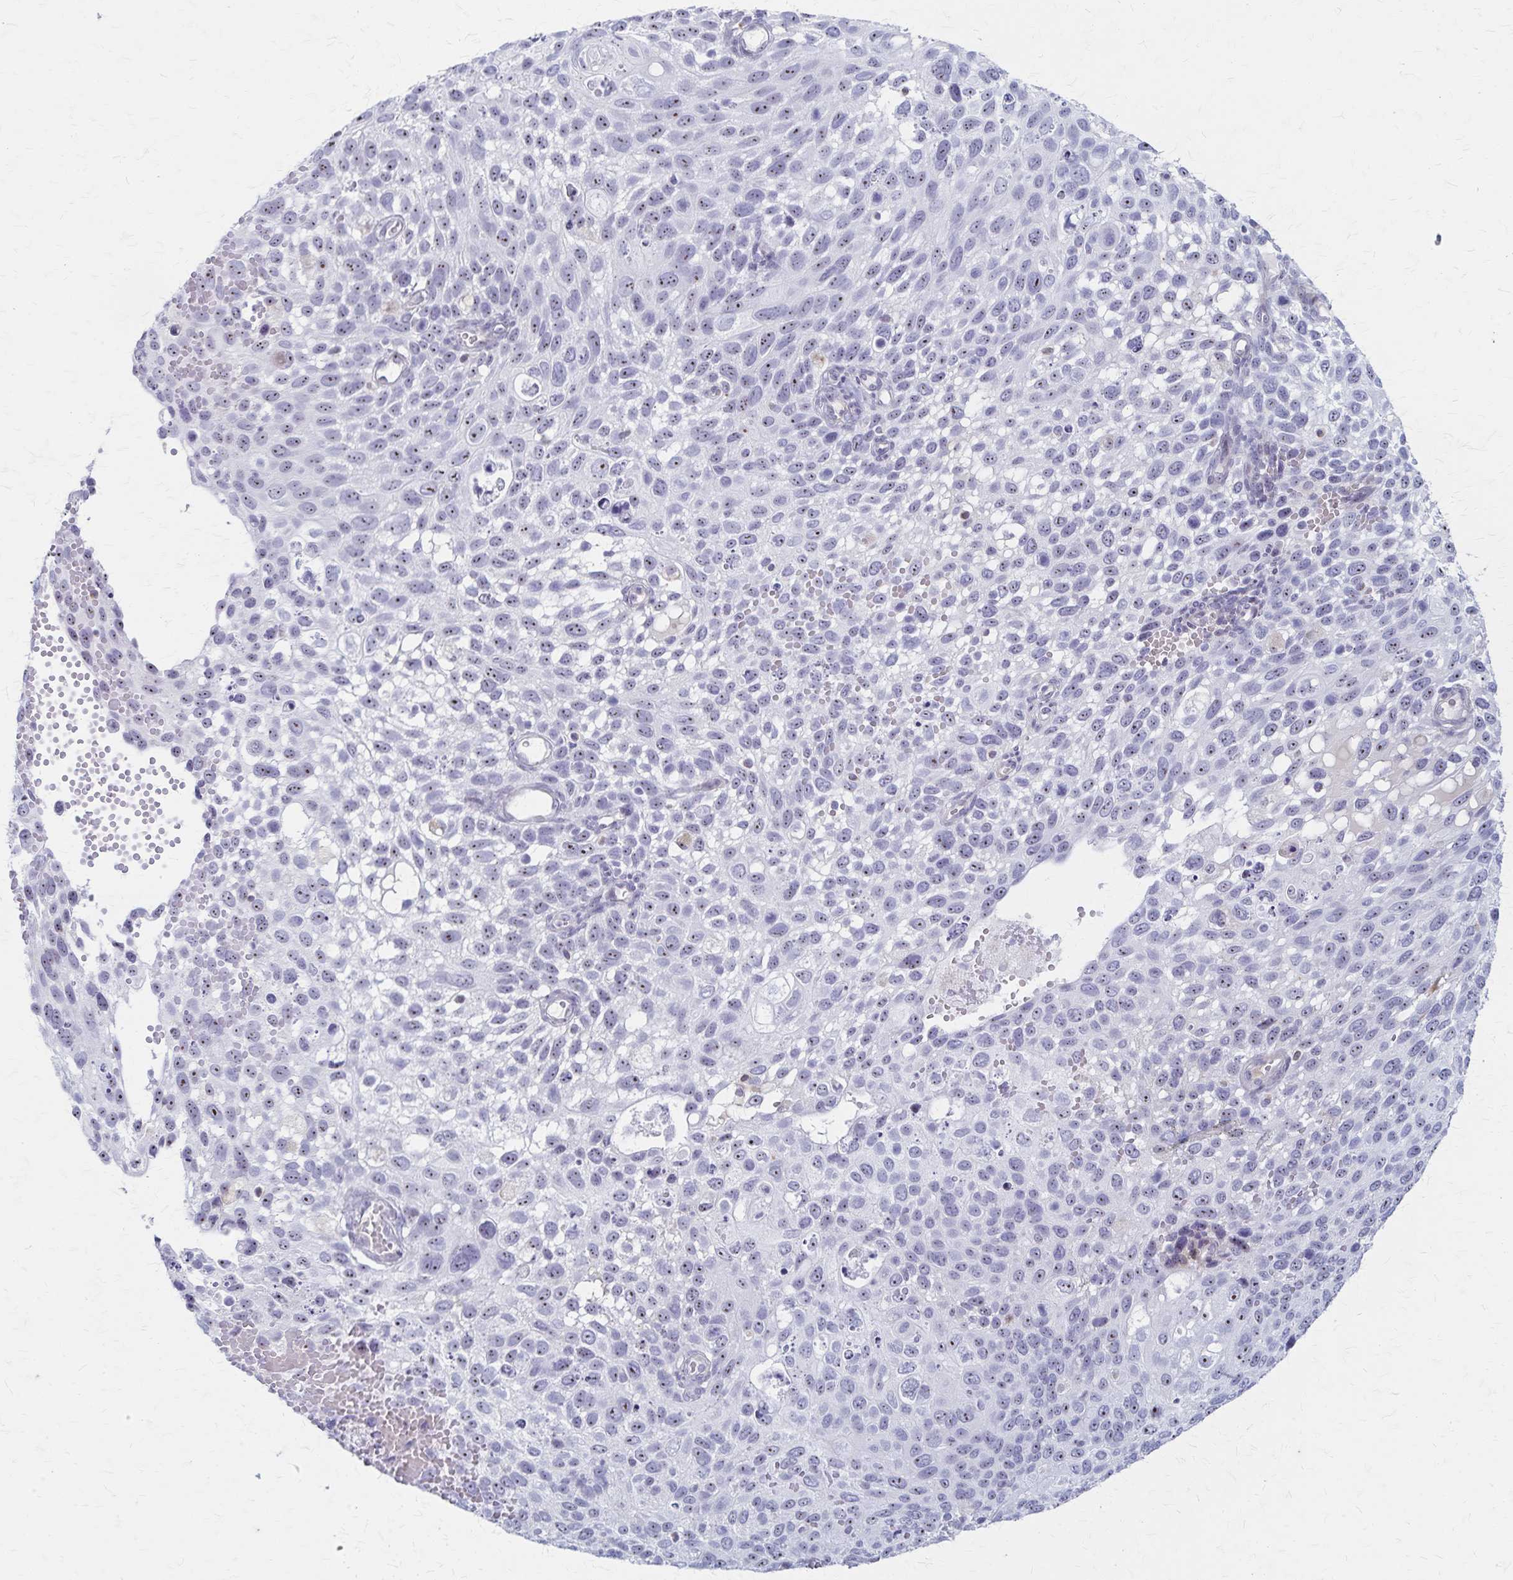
{"staining": {"intensity": "weak", "quantity": "25%-75%", "location": "nuclear"}, "tissue": "cervical cancer", "cell_type": "Tumor cells", "image_type": "cancer", "snomed": [{"axis": "morphology", "description": "Squamous cell carcinoma, NOS"}, {"axis": "topography", "description": "Cervix"}], "caption": "Human cervical cancer (squamous cell carcinoma) stained for a protein (brown) reveals weak nuclear positive positivity in about 25%-75% of tumor cells.", "gene": "DLK2", "patient": {"sex": "female", "age": 70}}